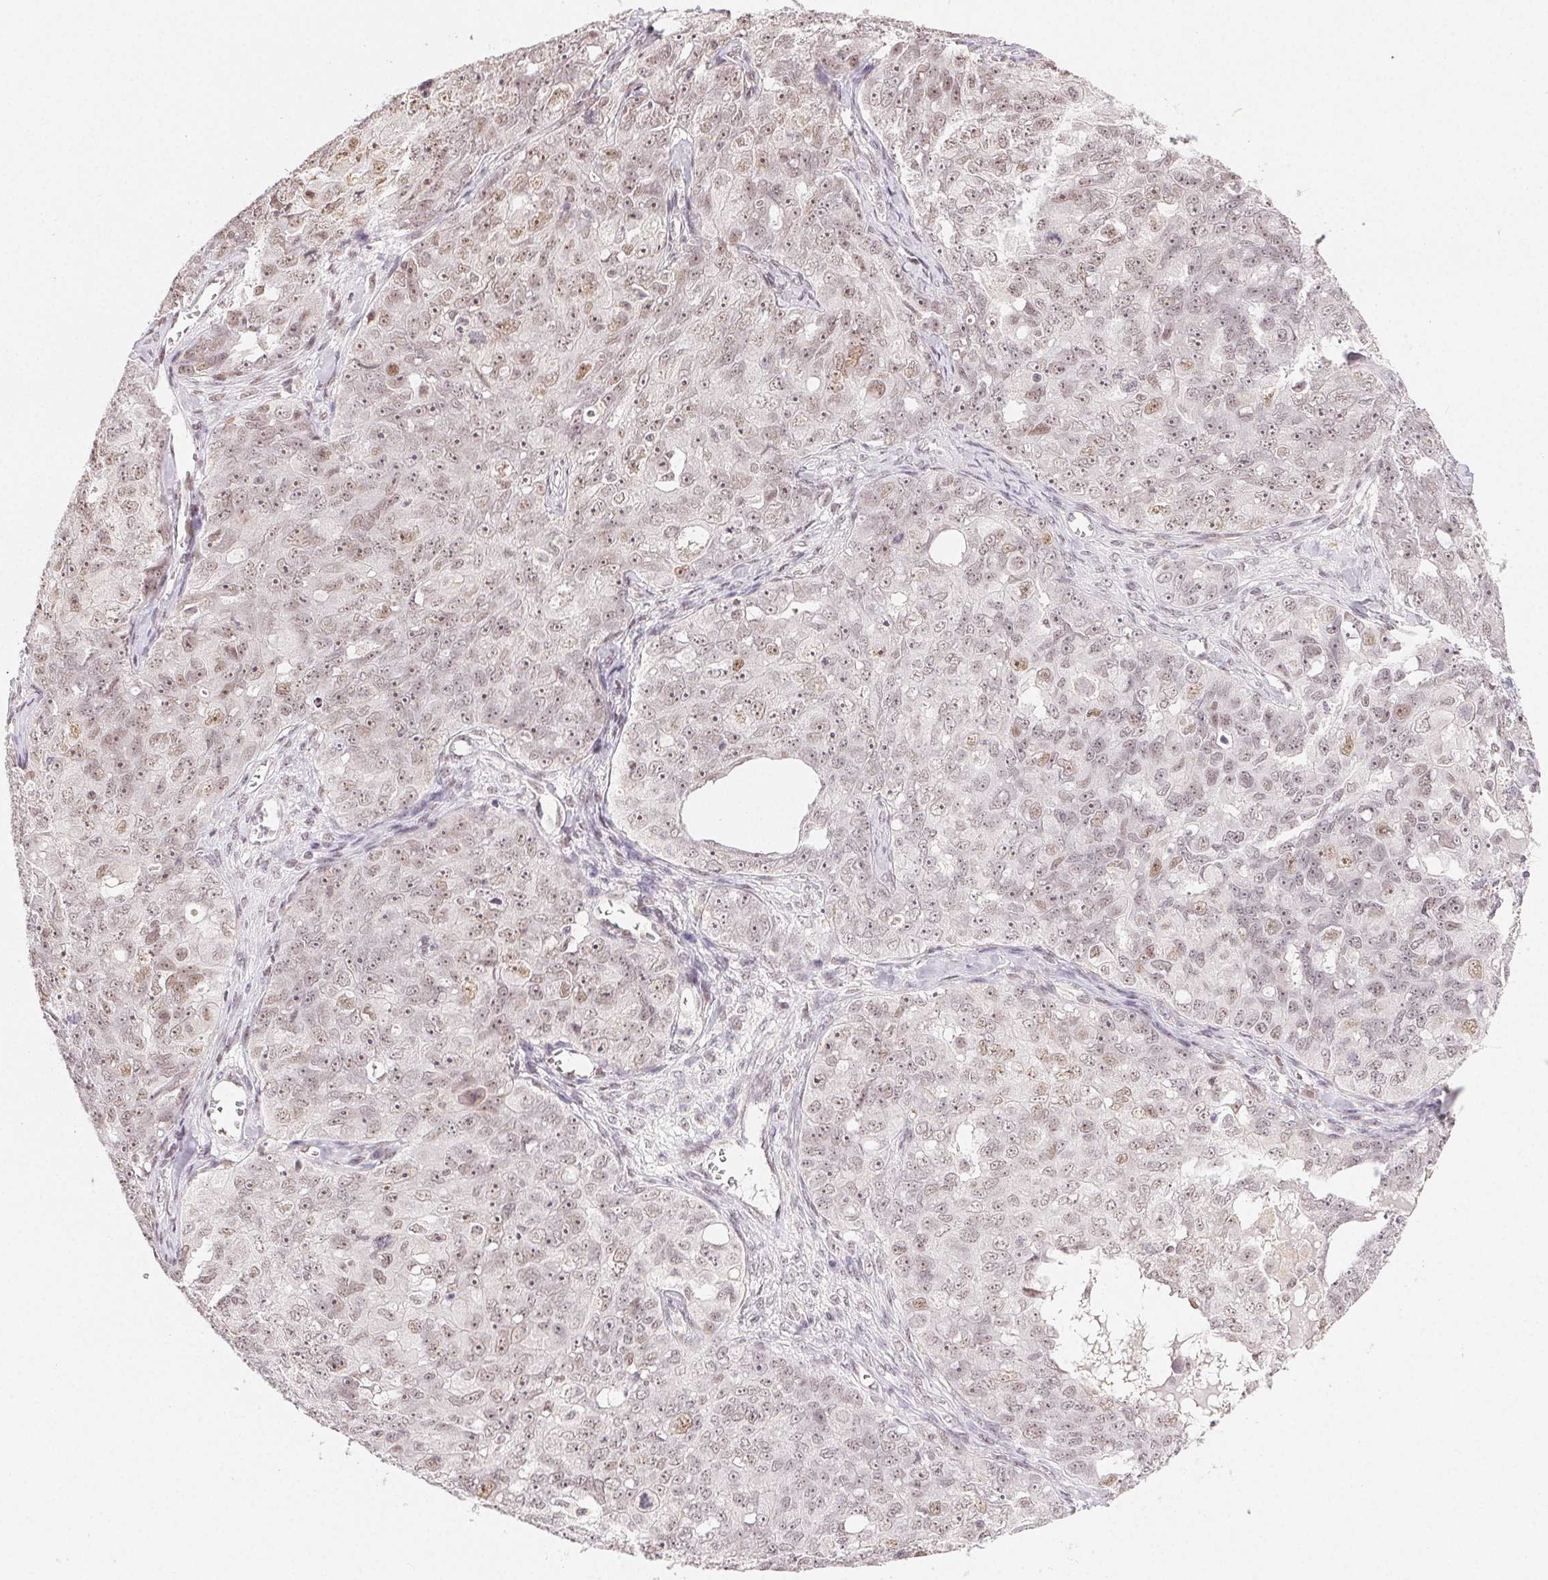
{"staining": {"intensity": "moderate", "quantity": "25%-75%", "location": "nuclear"}, "tissue": "ovarian cancer", "cell_type": "Tumor cells", "image_type": "cancer", "snomed": [{"axis": "morphology", "description": "Carcinoma, endometroid"}, {"axis": "topography", "description": "Ovary"}], "caption": "Ovarian cancer (endometroid carcinoma) stained for a protein shows moderate nuclear positivity in tumor cells.", "gene": "PRPF18", "patient": {"sex": "female", "age": 70}}